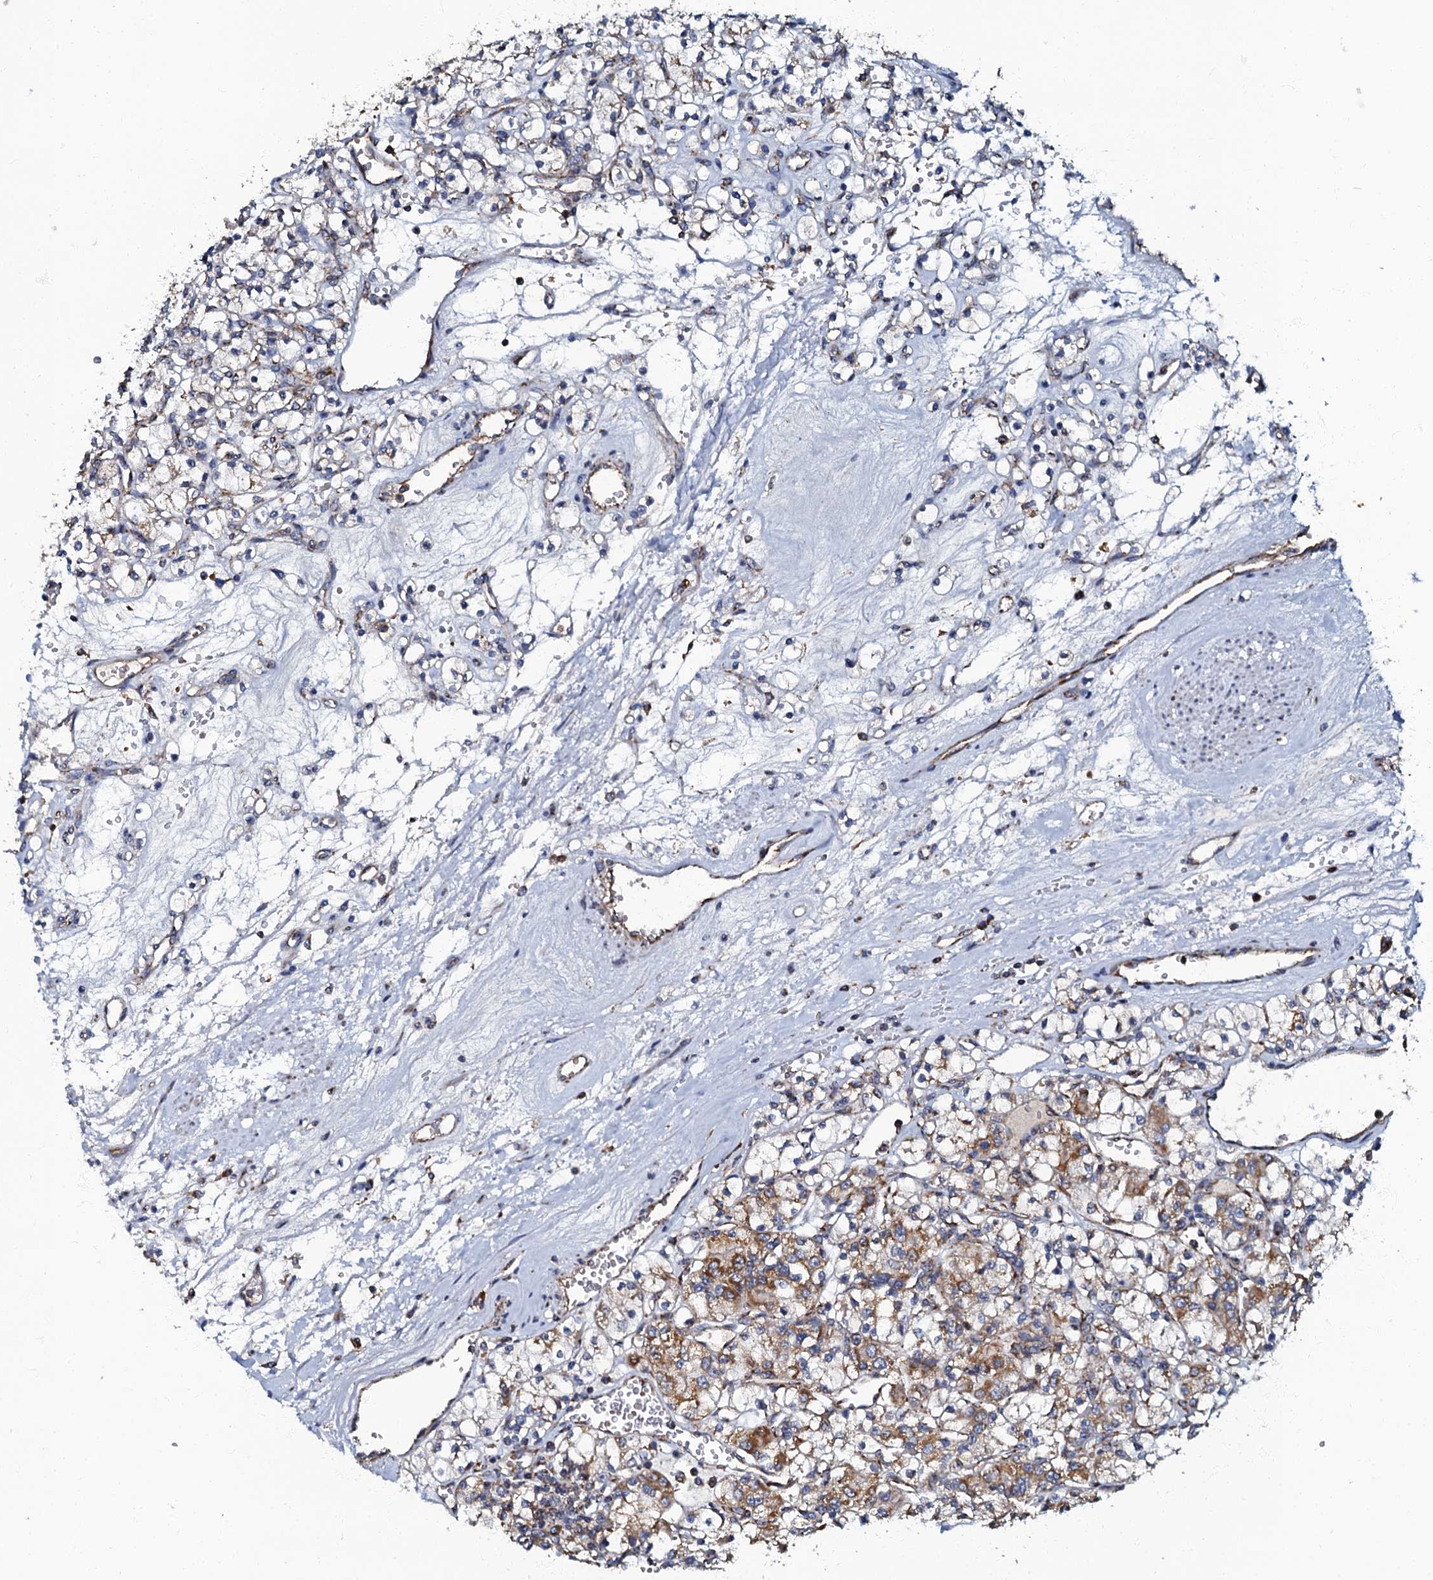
{"staining": {"intensity": "moderate", "quantity": "25%-75%", "location": "cytoplasmic/membranous"}, "tissue": "renal cancer", "cell_type": "Tumor cells", "image_type": "cancer", "snomed": [{"axis": "morphology", "description": "Adenocarcinoma, NOS"}, {"axis": "topography", "description": "Kidney"}], "caption": "Adenocarcinoma (renal) was stained to show a protein in brown. There is medium levels of moderate cytoplasmic/membranous staining in about 25%-75% of tumor cells.", "gene": "NDUFA12", "patient": {"sex": "female", "age": 59}}